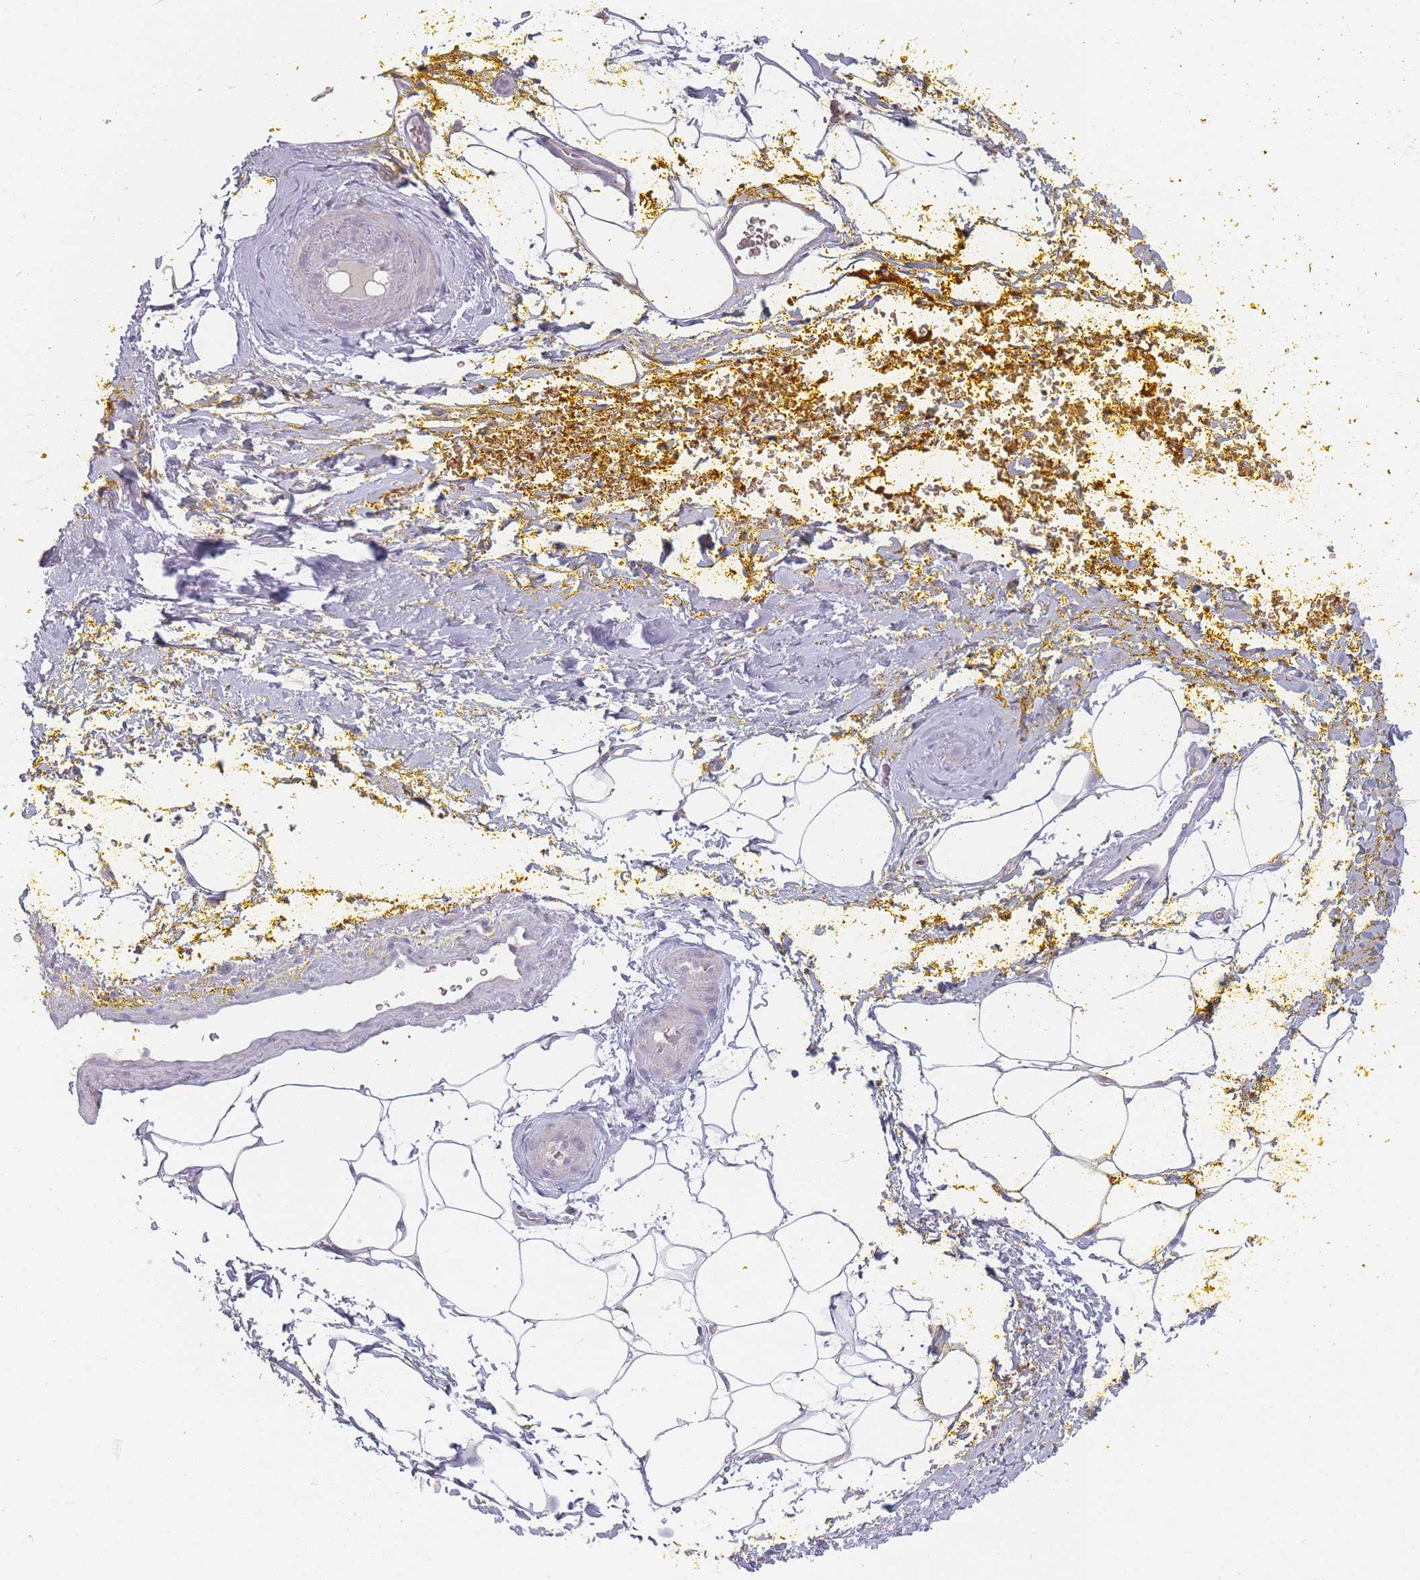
{"staining": {"intensity": "negative", "quantity": "none", "location": "none"}, "tissue": "adipose tissue", "cell_type": "Adipocytes", "image_type": "normal", "snomed": [{"axis": "morphology", "description": "Normal tissue, NOS"}, {"axis": "morphology", "description": "Adenocarcinoma, Low grade"}, {"axis": "topography", "description": "Prostate"}, {"axis": "topography", "description": "Peripheral nerve tissue"}], "caption": "Adipose tissue was stained to show a protein in brown. There is no significant staining in adipocytes. (DAB IHC with hematoxylin counter stain).", "gene": "PEX11B", "patient": {"sex": "male", "age": 63}}